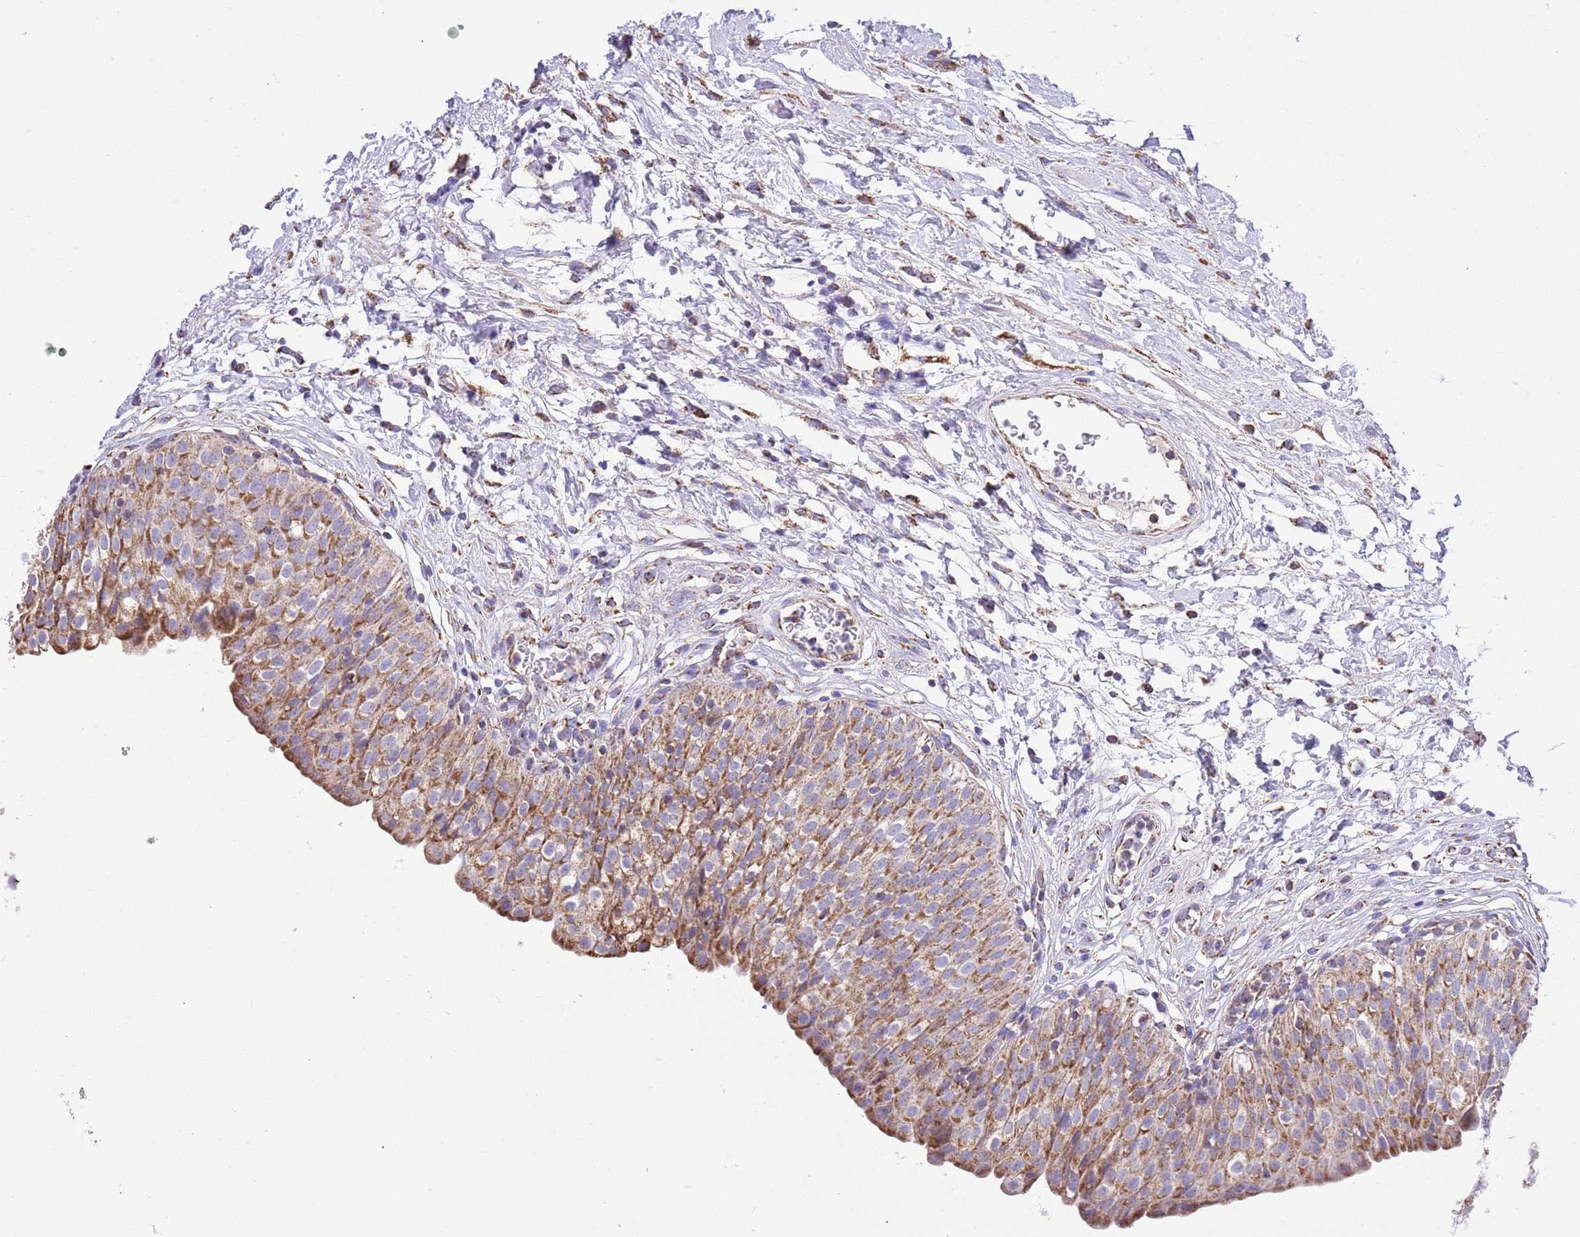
{"staining": {"intensity": "moderate", "quantity": ">75%", "location": "cytoplasmic/membranous"}, "tissue": "urinary bladder", "cell_type": "Urothelial cells", "image_type": "normal", "snomed": [{"axis": "morphology", "description": "Normal tissue, NOS"}, {"axis": "topography", "description": "Urinary bladder"}], "caption": "Urothelial cells reveal medium levels of moderate cytoplasmic/membranous positivity in about >75% of cells in benign urinary bladder.", "gene": "TEKTIP1", "patient": {"sex": "male", "age": 55}}